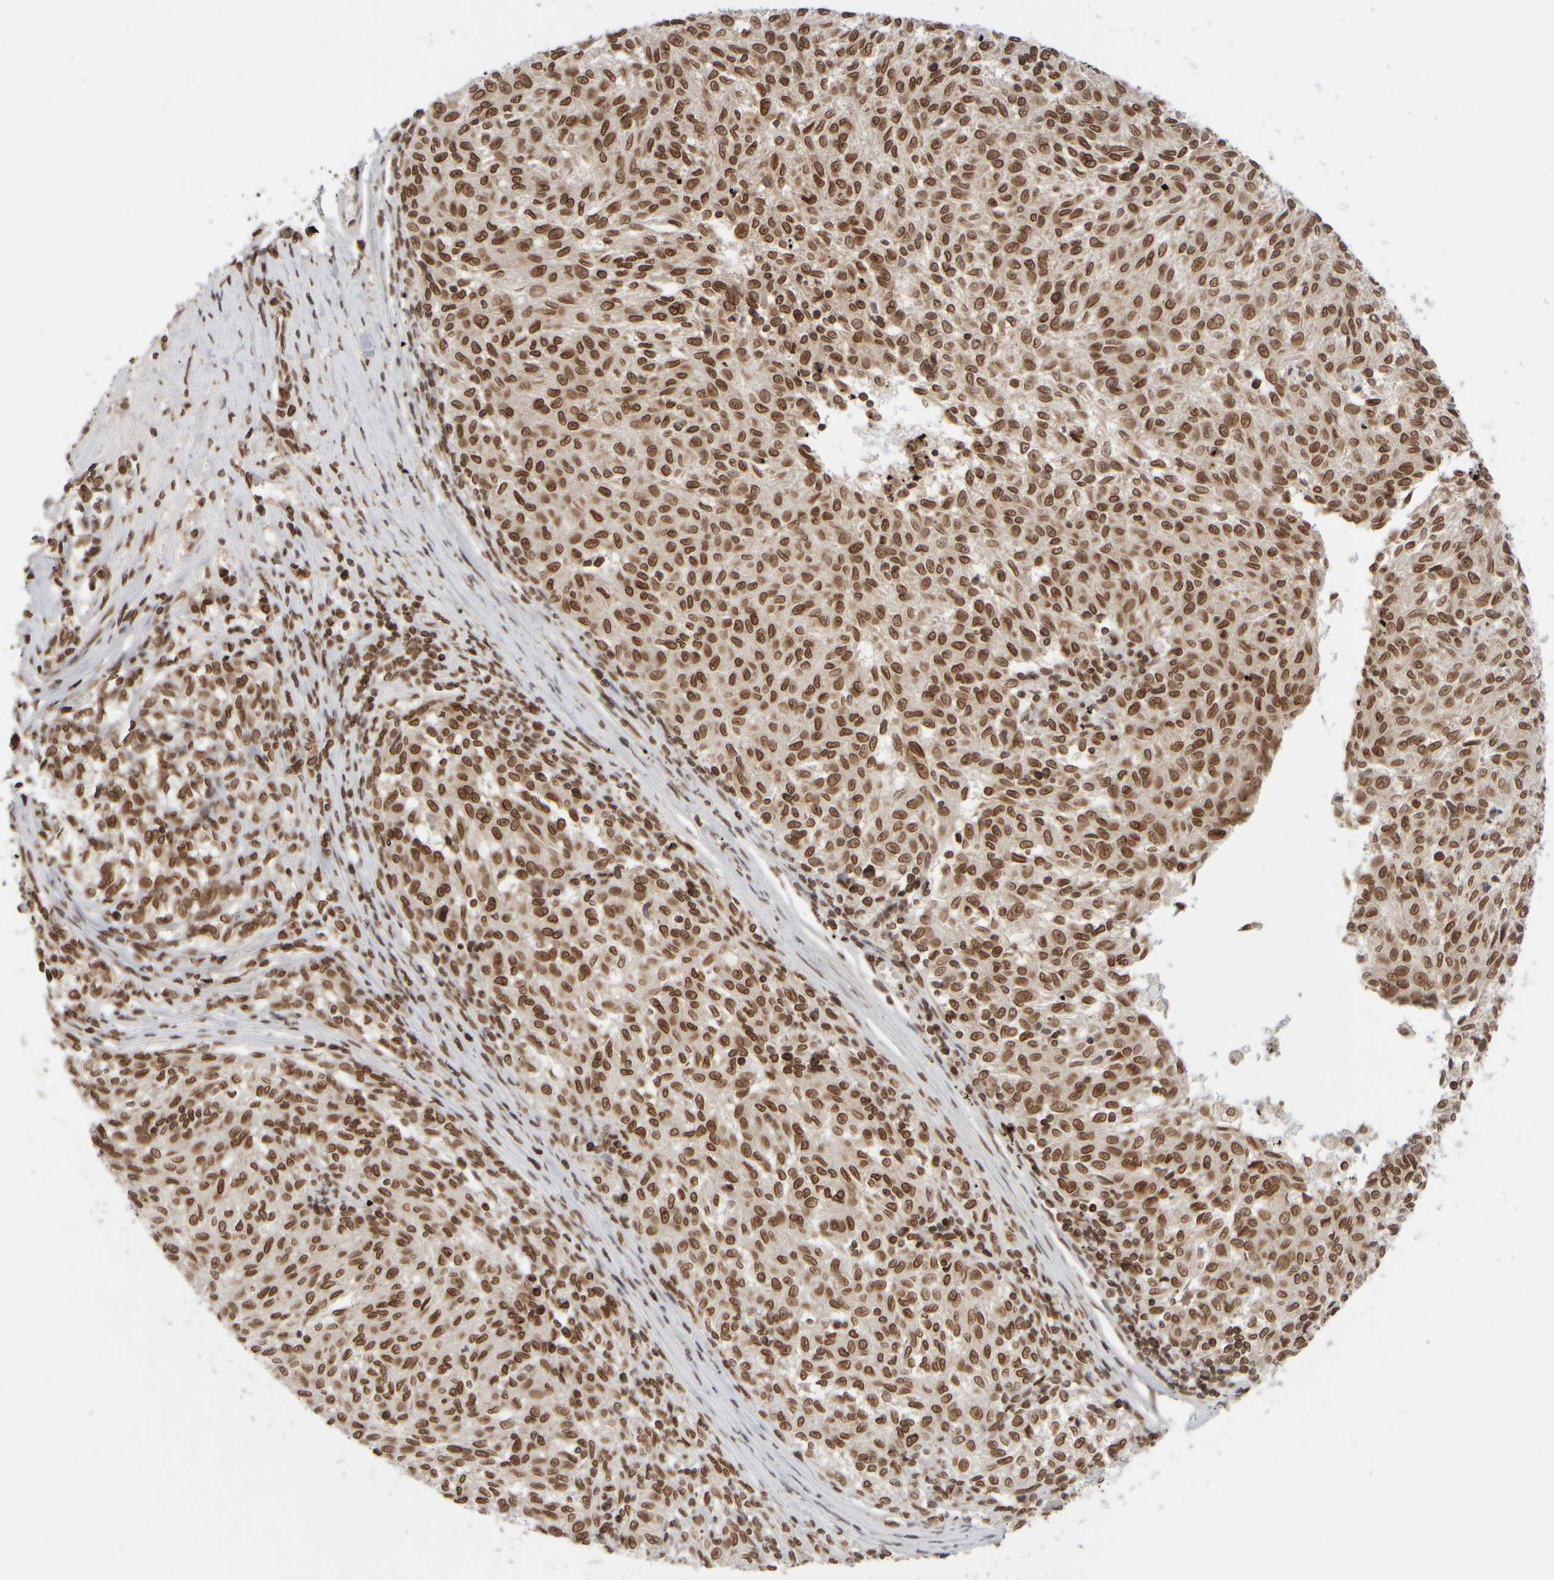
{"staining": {"intensity": "strong", "quantity": ">75%", "location": "nuclear"}, "tissue": "melanoma", "cell_type": "Tumor cells", "image_type": "cancer", "snomed": [{"axis": "morphology", "description": "Malignant melanoma, NOS"}, {"axis": "topography", "description": "Skin"}], "caption": "Tumor cells exhibit high levels of strong nuclear staining in approximately >75% of cells in human malignant melanoma.", "gene": "ZC3HC1", "patient": {"sex": "female", "age": 72}}